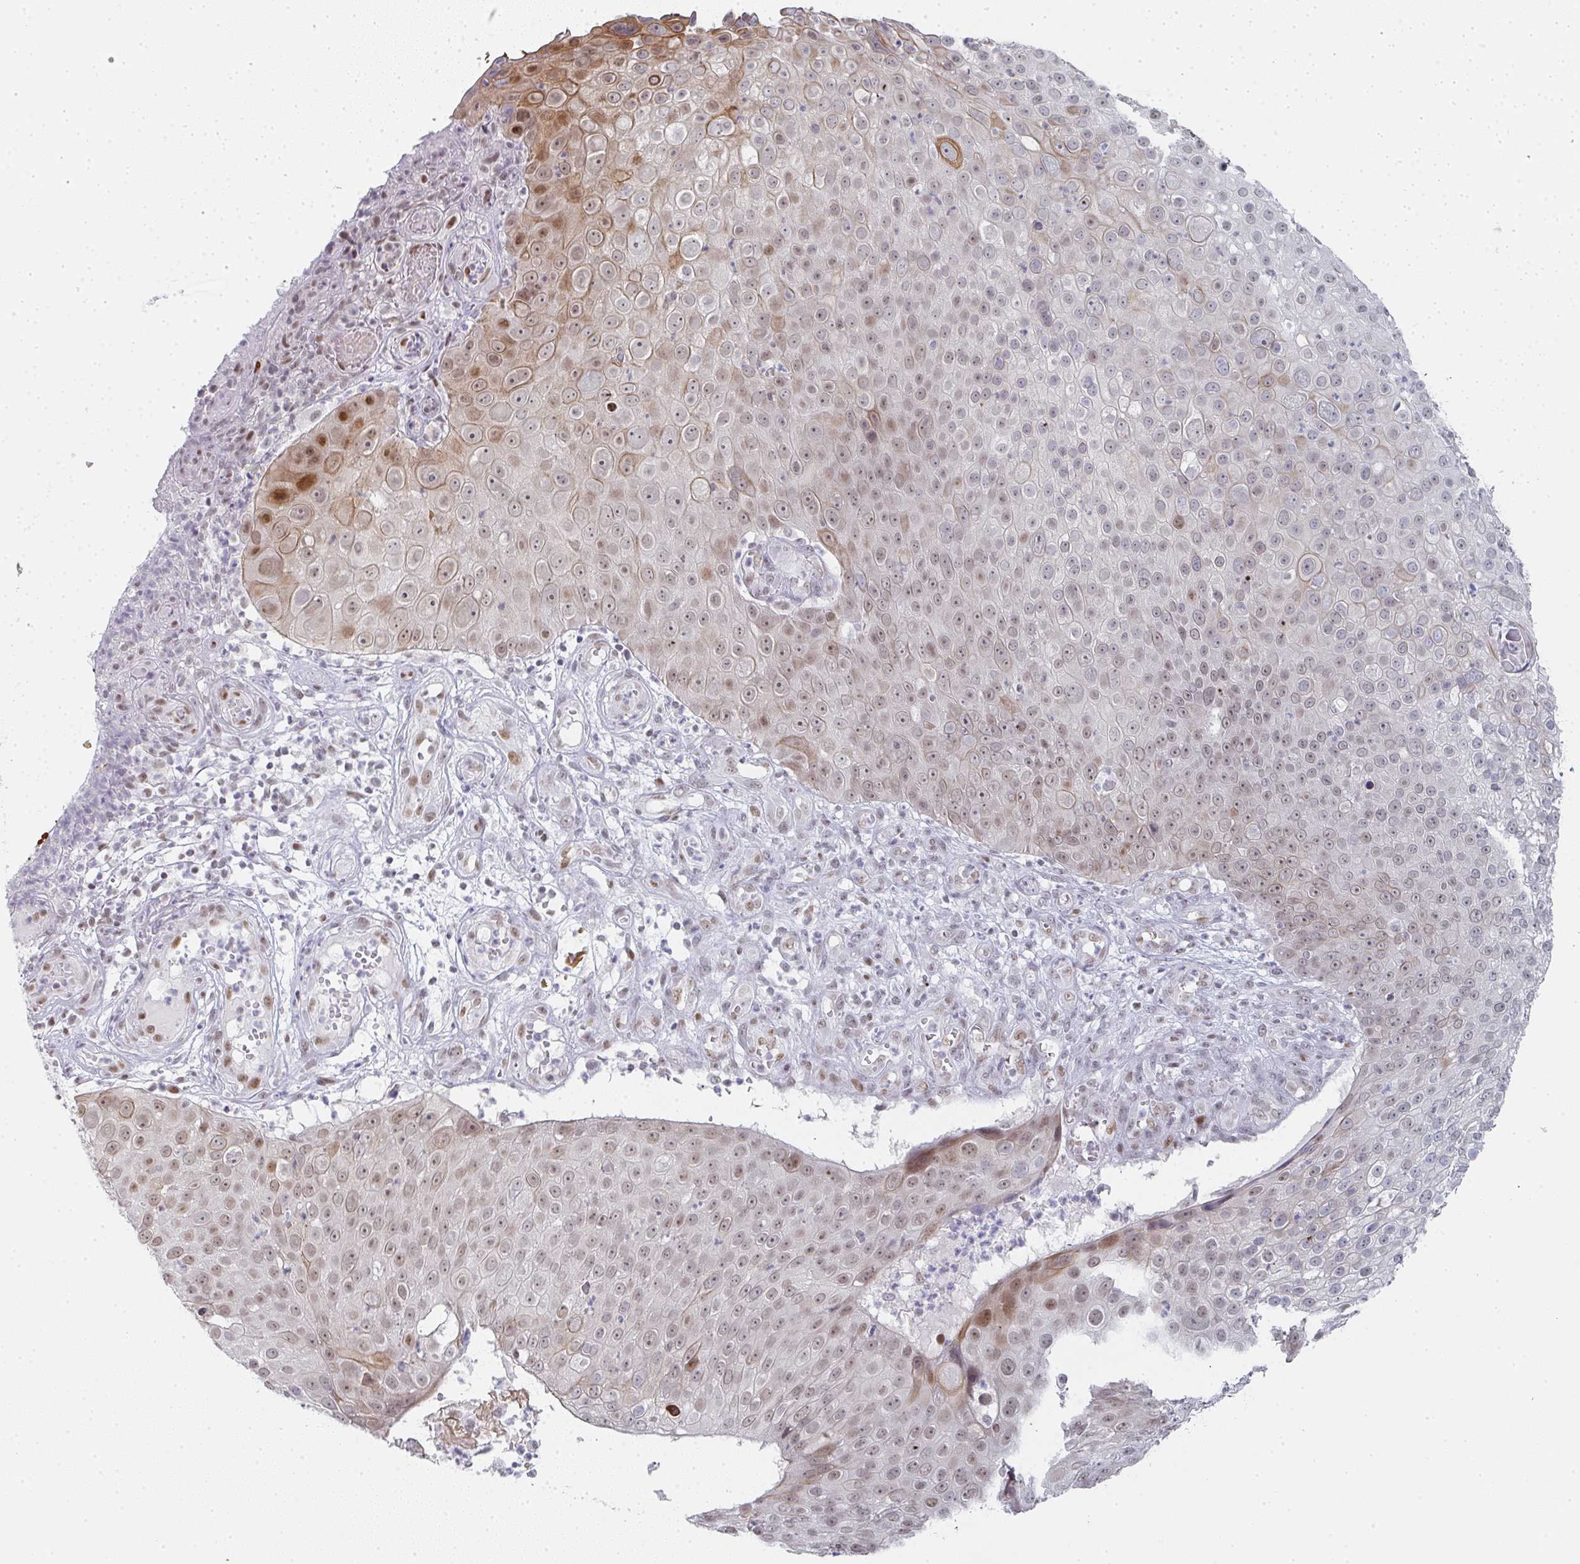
{"staining": {"intensity": "moderate", "quantity": ">75%", "location": "nuclear"}, "tissue": "skin cancer", "cell_type": "Tumor cells", "image_type": "cancer", "snomed": [{"axis": "morphology", "description": "Squamous cell carcinoma, NOS"}, {"axis": "topography", "description": "Skin"}], "caption": "Immunohistochemistry (IHC) (DAB (3,3'-diaminobenzidine)) staining of skin squamous cell carcinoma demonstrates moderate nuclear protein positivity in about >75% of tumor cells.", "gene": "POU2AF2", "patient": {"sex": "male", "age": 71}}